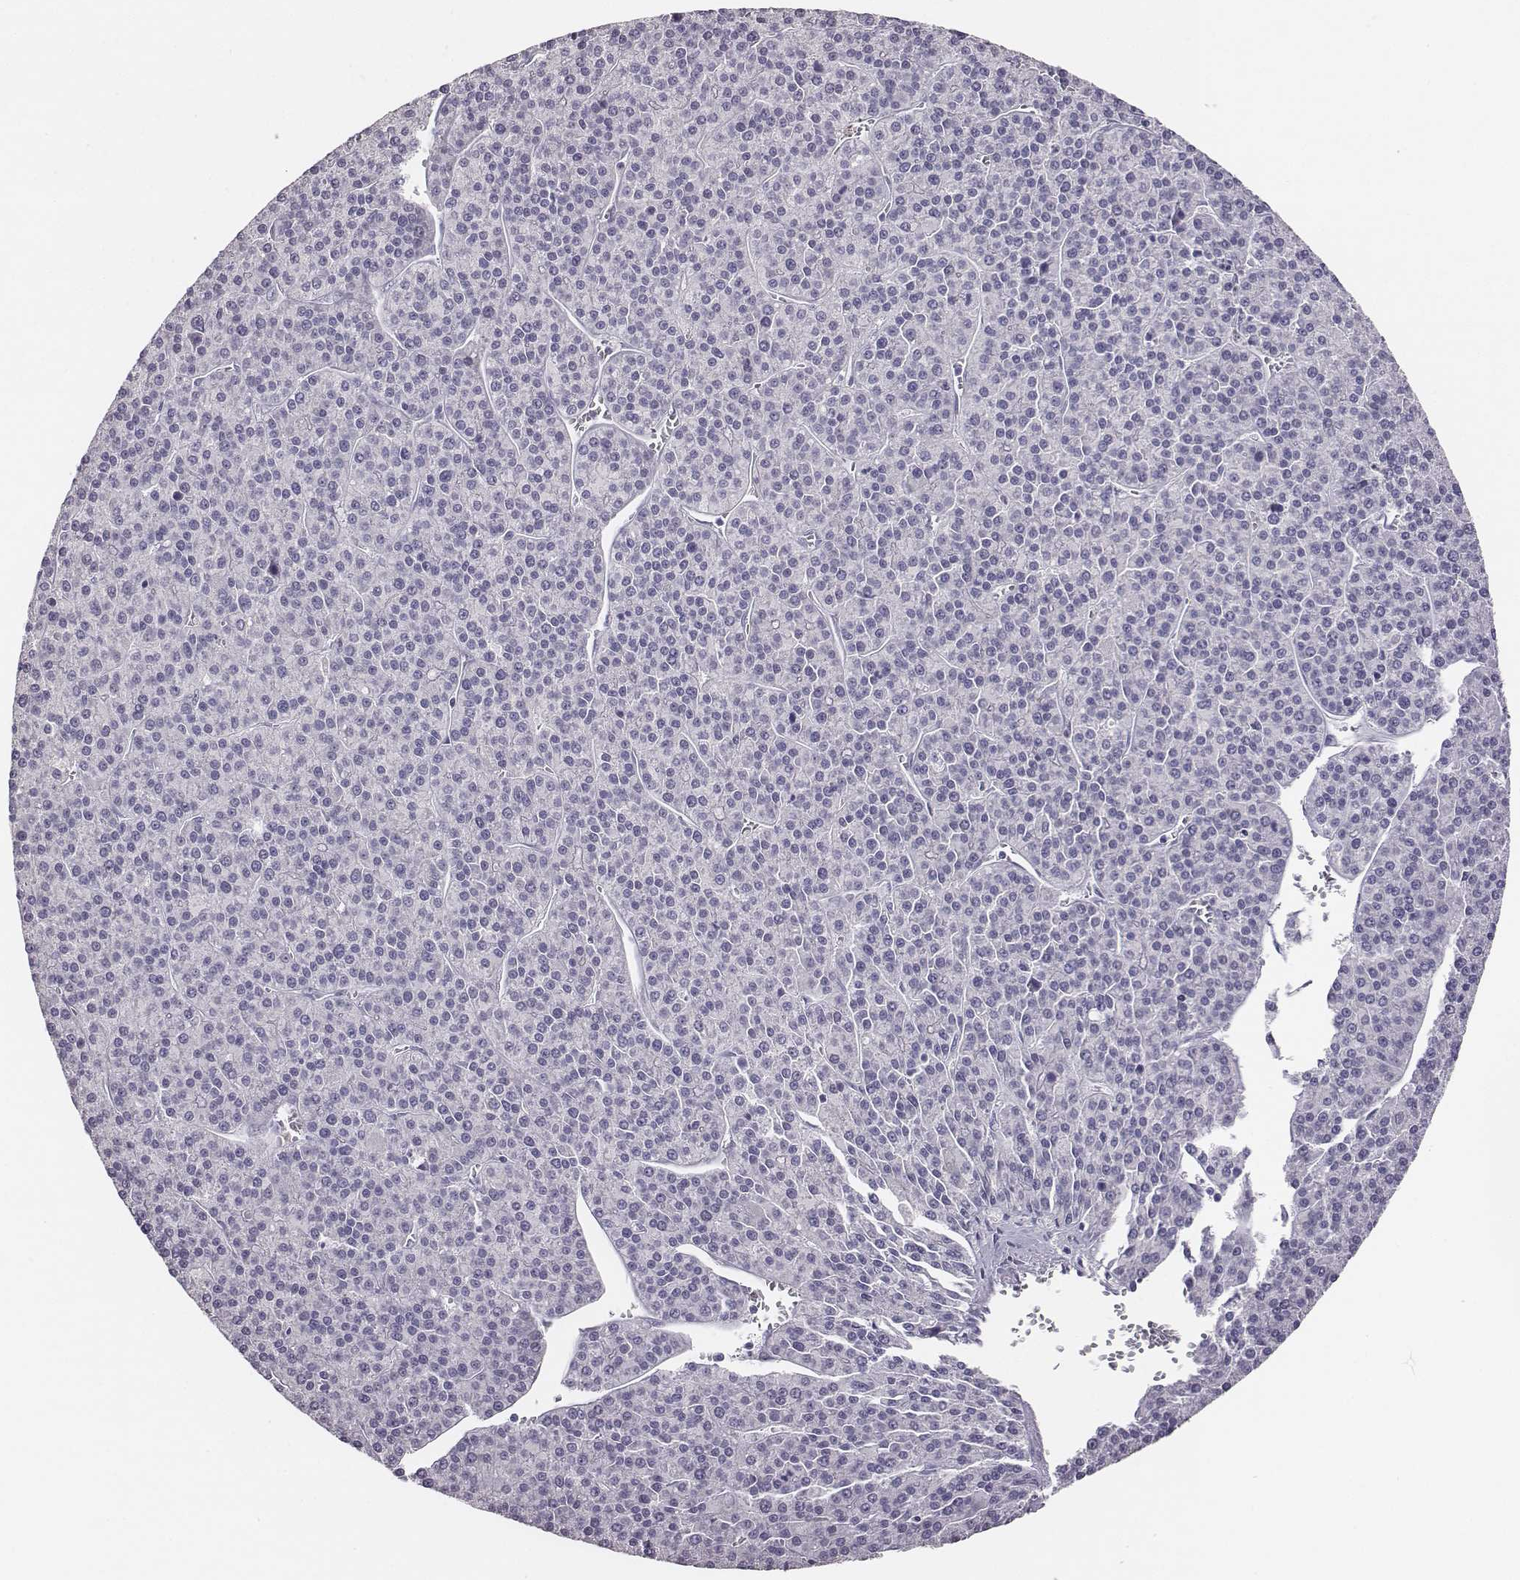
{"staining": {"intensity": "negative", "quantity": "none", "location": "none"}, "tissue": "liver cancer", "cell_type": "Tumor cells", "image_type": "cancer", "snomed": [{"axis": "morphology", "description": "Carcinoma, Hepatocellular, NOS"}, {"axis": "topography", "description": "Liver"}], "caption": "Immunohistochemistry (IHC) of human liver cancer exhibits no positivity in tumor cells. (DAB immunohistochemistry (IHC) visualized using brightfield microscopy, high magnification).", "gene": "GUCA1A", "patient": {"sex": "female", "age": 58}}